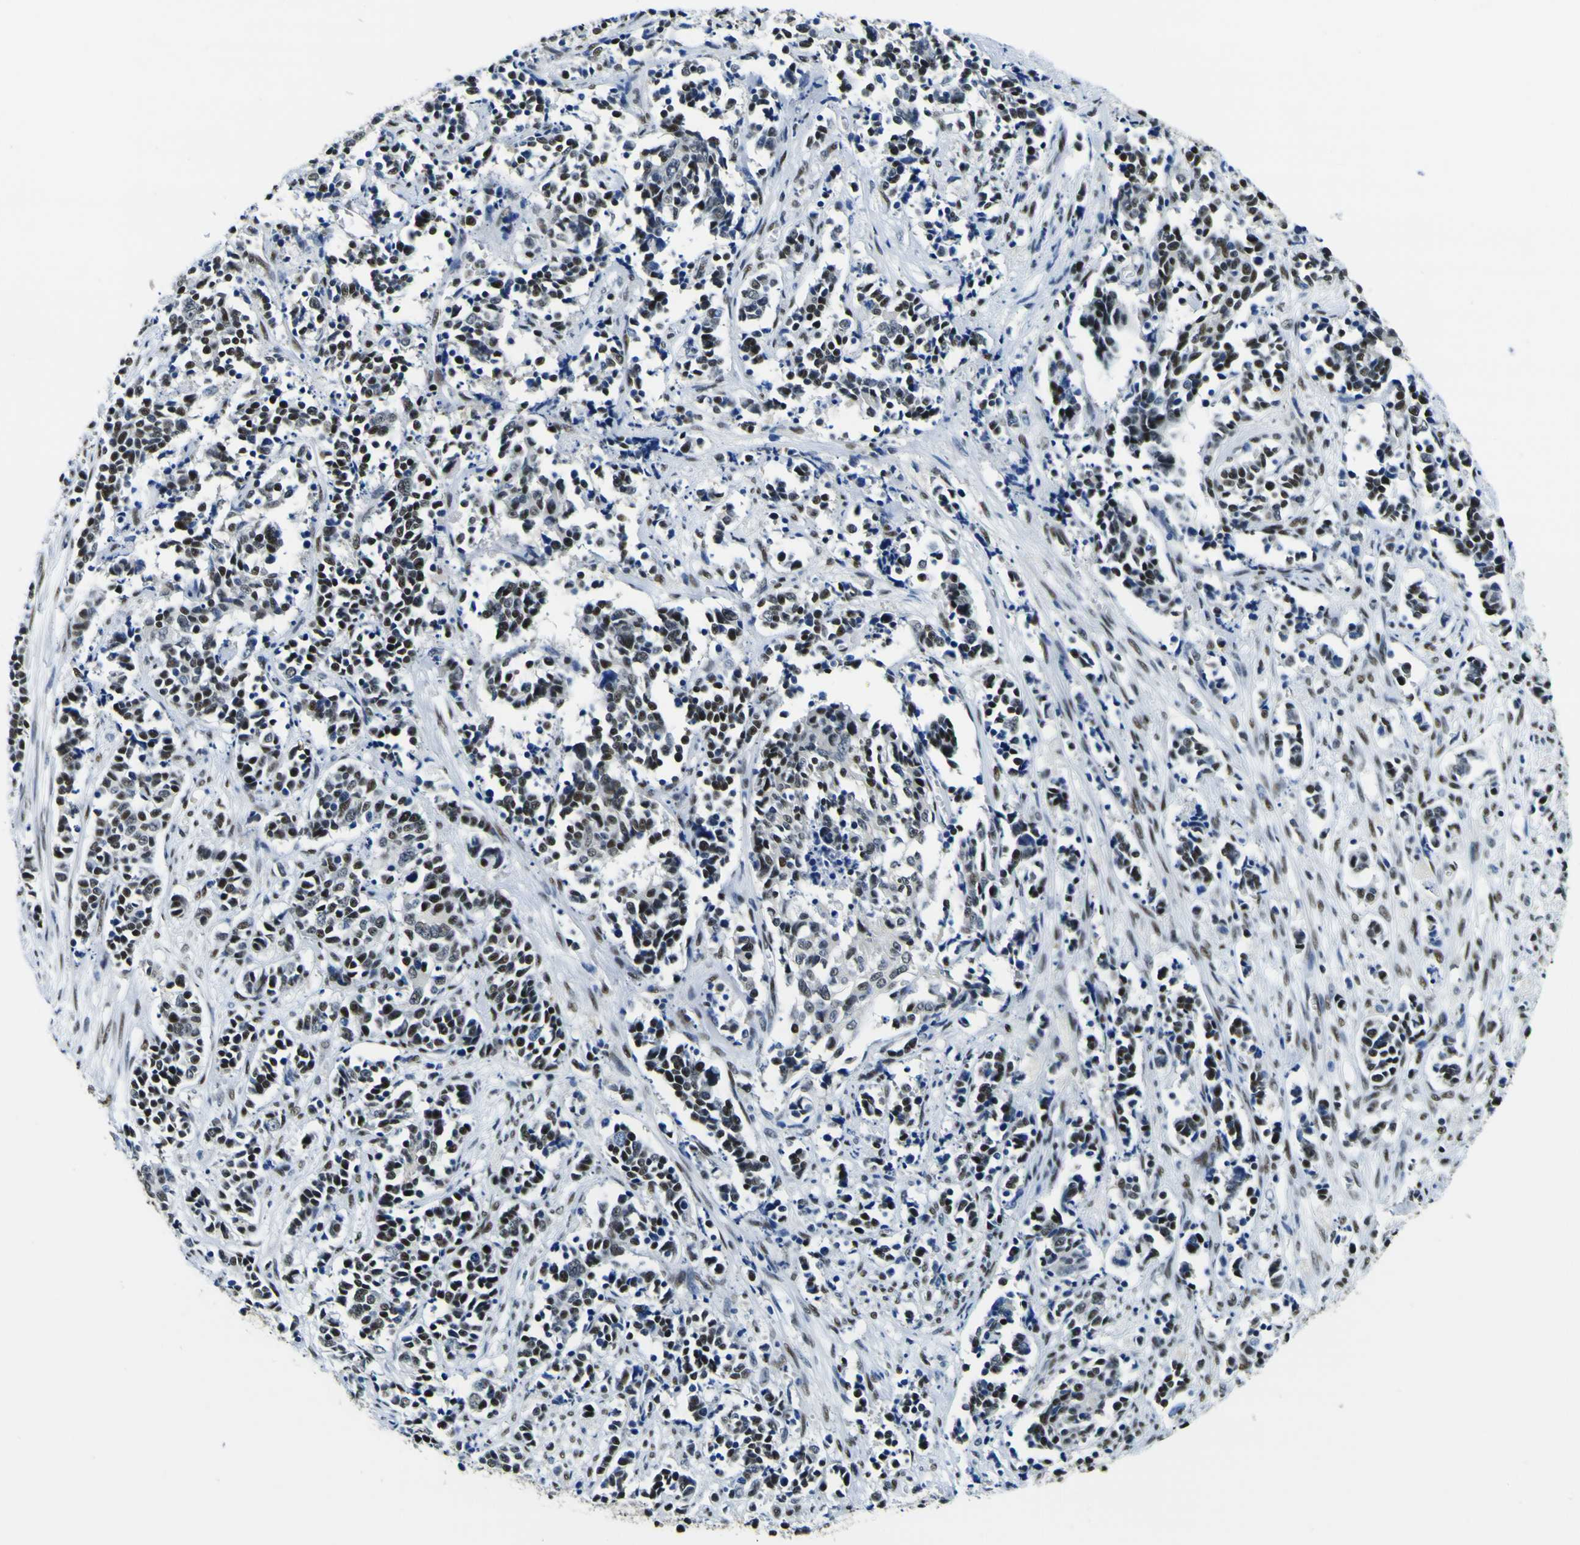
{"staining": {"intensity": "strong", "quantity": ">75%", "location": "nuclear"}, "tissue": "cervical cancer", "cell_type": "Tumor cells", "image_type": "cancer", "snomed": [{"axis": "morphology", "description": "Normal tissue, NOS"}, {"axis": "morphology", "description": "Squamous cell carcinoma, NOS"}, {"axis": "topography", "description": "Cervix"}], "caption": "Cervical cancer (squamous cell carcinoma) tissue demonstrates strong nuclear positivity in about >75% of tumor cells, visualized by immunohistochemistry.", "gene": "SP1", "patient": {"sex": "female", "age": 35}}